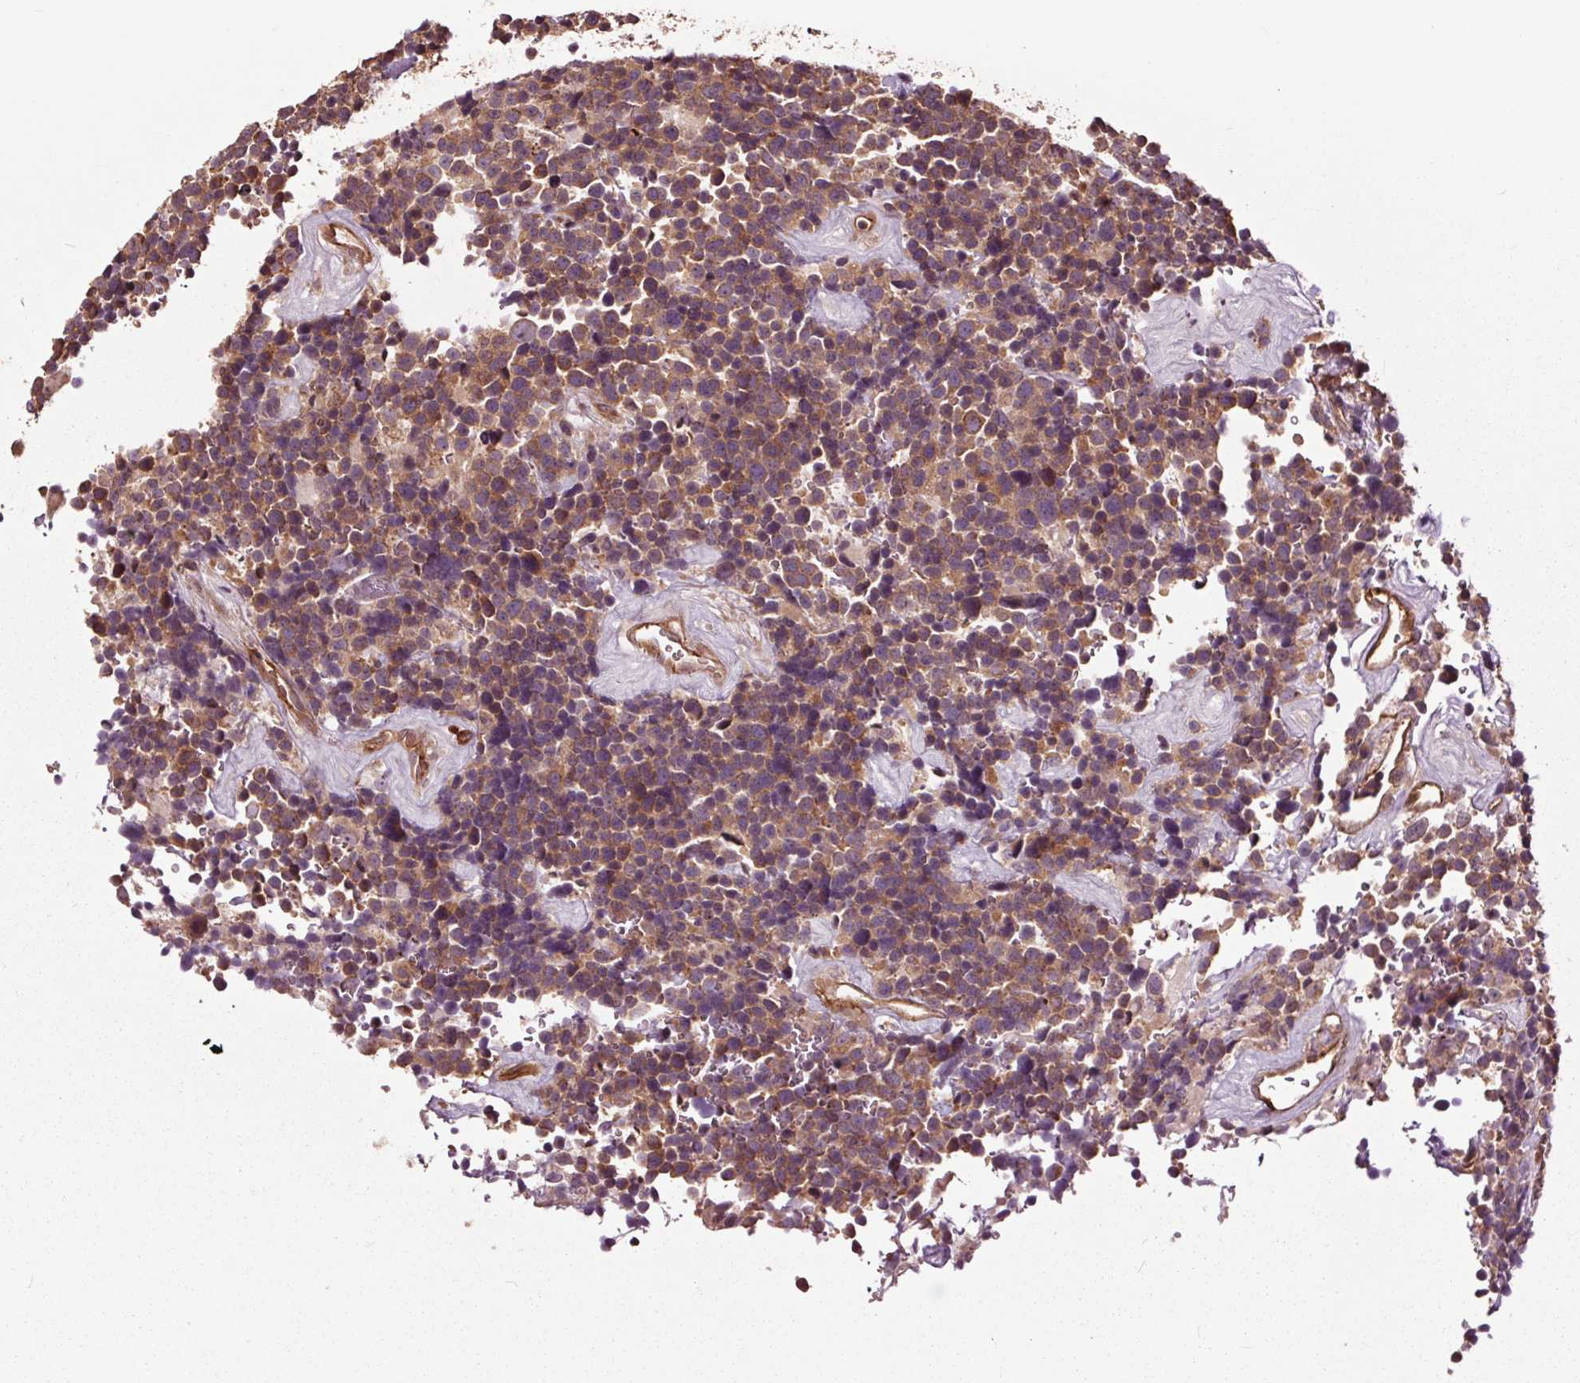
{"staining": {"intensity": "weak", "quantity": ">75%", "location": "cytoplasmic/membranous"}, "tissue": "glioma", "cell_type": "Tumor cells", "image_type": "cancer", "snomed": [{"axis": "morphology", "description": "Glioma, malignant, High grade"}, {"axis": "topography", "description": "Brain"}], "caption": "This histopathology image demonstrates glioma stained with immunohistochemistry to label a protein in brown. The cytoplasmic/membranous of tumor cells show weak positivity for the protein. Nuclei are counter-stained blue.", "gene": "CEP95", "patient": {"sex": "male", "age": 33}}